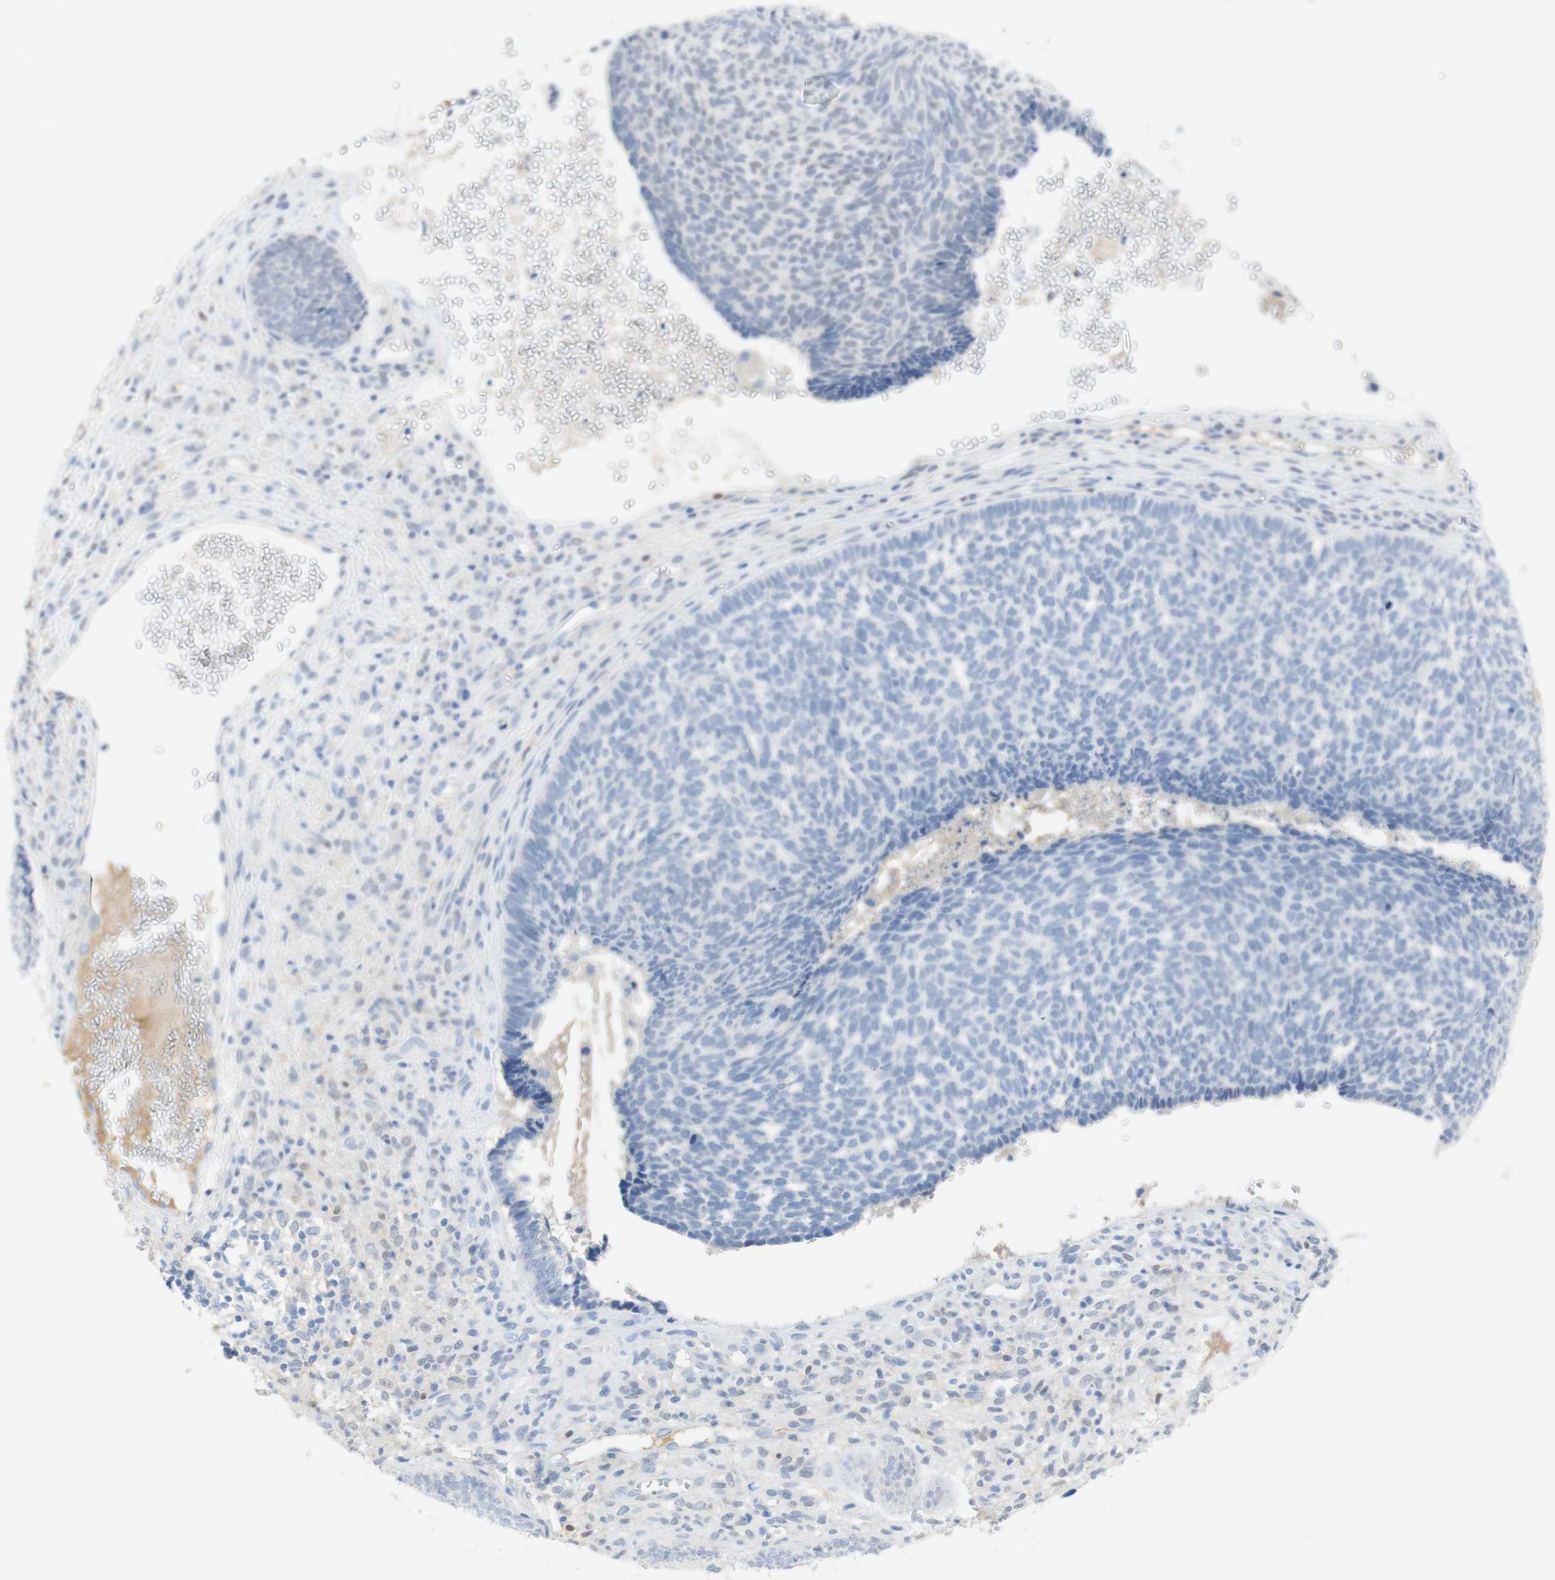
{"staining": {"intensity": "negative", "quantity": "none", "location": "none"}, "tissue": "skin cancer", "cell_type": "Tumor cells", "image_type": "cancer", "snomed": [{"axis": "morphology", "description": "Basal cell carcinoma"}, {"axis": "topography", "description": "Skin"}], "caption": "This histopathology image is of basal cell carcinoma (skin) stained with immunohistochemistry to label a protein in brown with the nuclei are counter-stained blue. There is no expression in tumor cells.", "gene": "SELENBP1", "patient": {"sex": "male", "age": 84}}